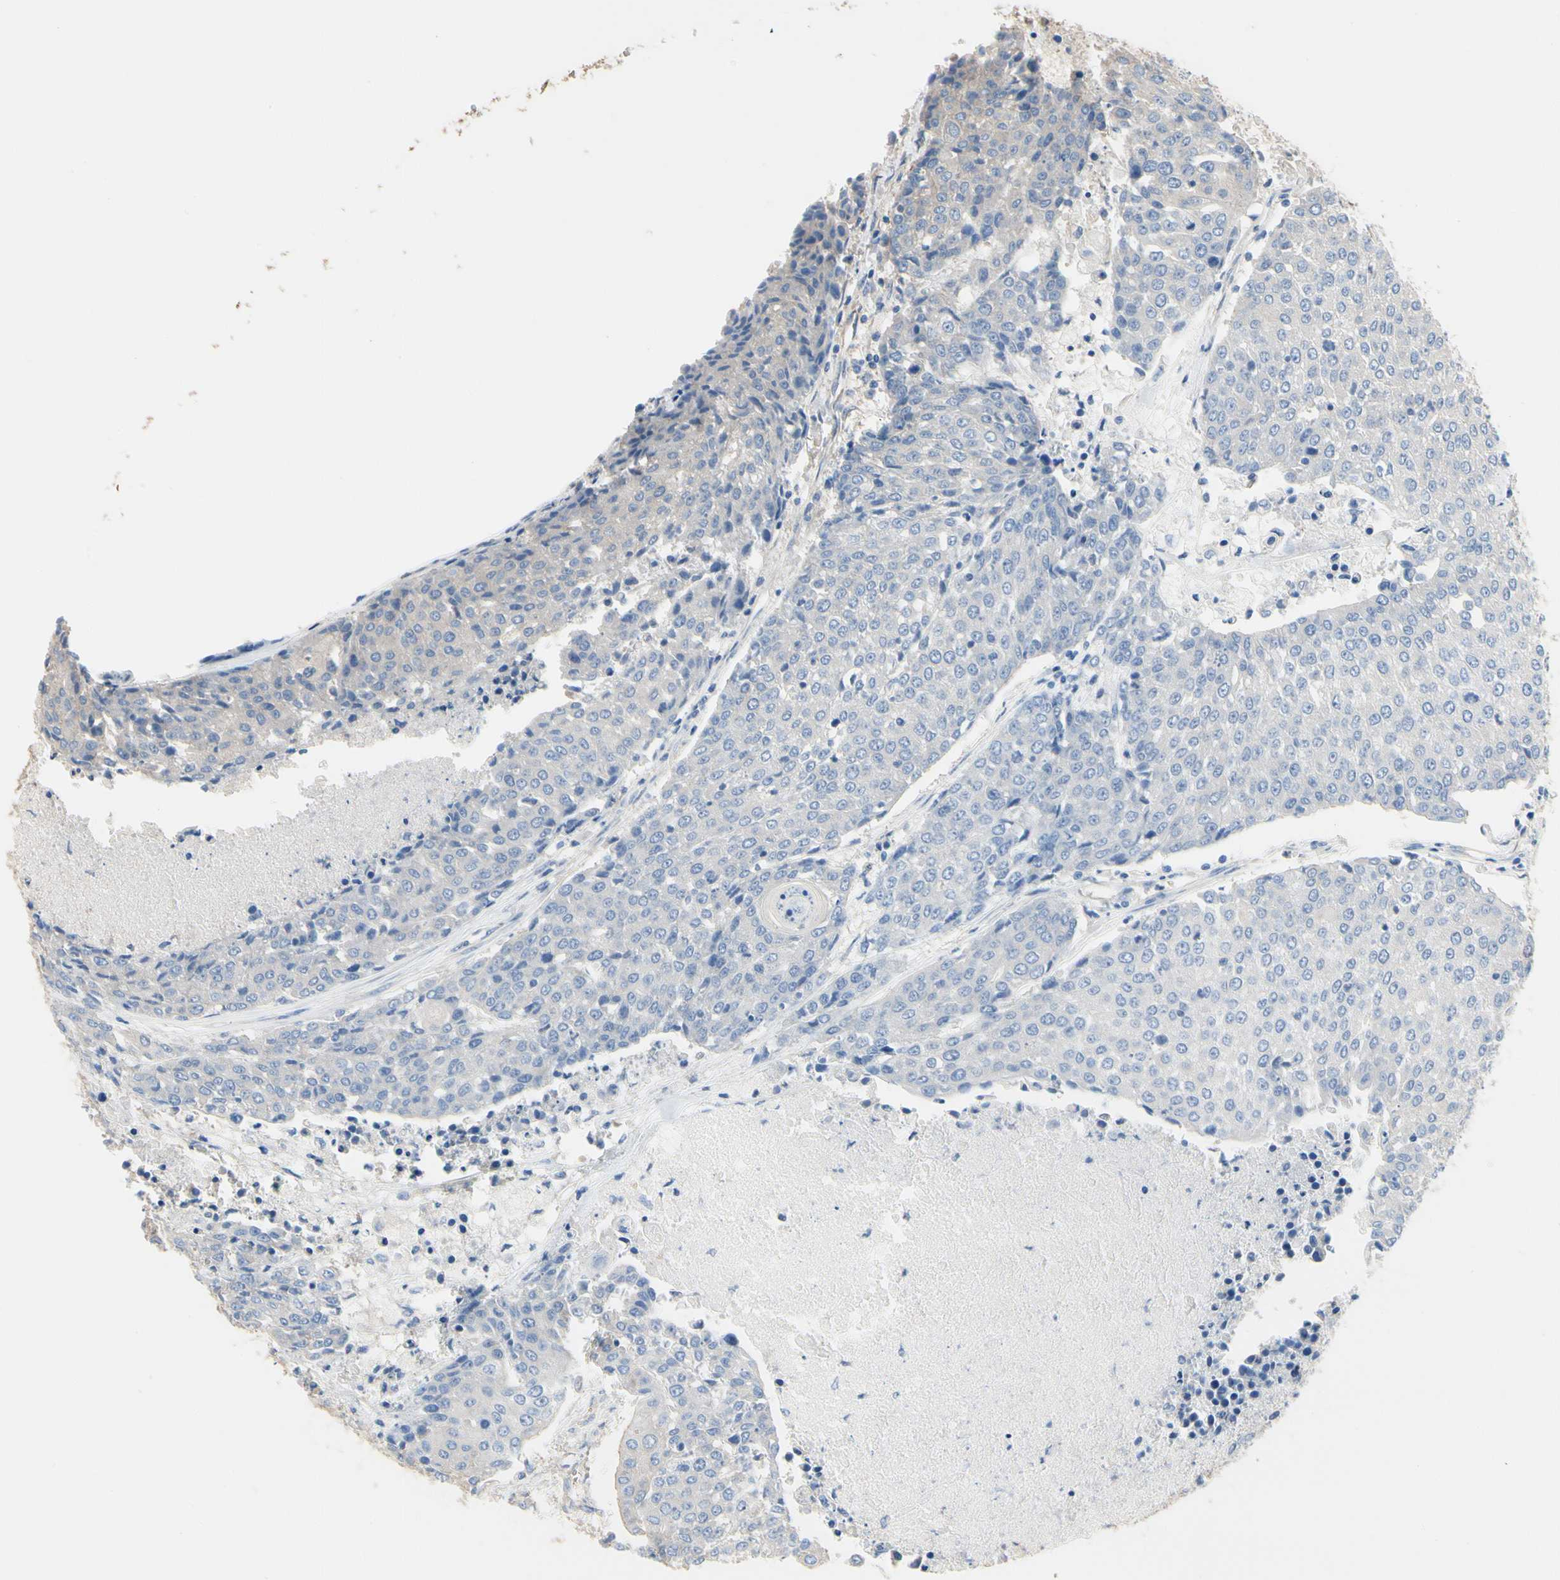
{"staining": {"intensity": "weak", "quantity": "<25%", "location": "cytoplasmic/membranous"}, "tissue": "urothelial cancer", "cell_type": "Tumor cells", "image_type": "cancer", "snomed": [{"axis": "morphology", "description": "Urothelial carcinoma, High grade"}, {"axis": "topography", "description": "Urinary bladder"}], "caption": "Immunohistochemistry photomicrograph of neoplastic tissue: urothelial cancer stained with DAB exhibits no significant protein expression in tumor cells.", "gene": "PDZK1", "patient": {"sex": "female", "age": 85}}